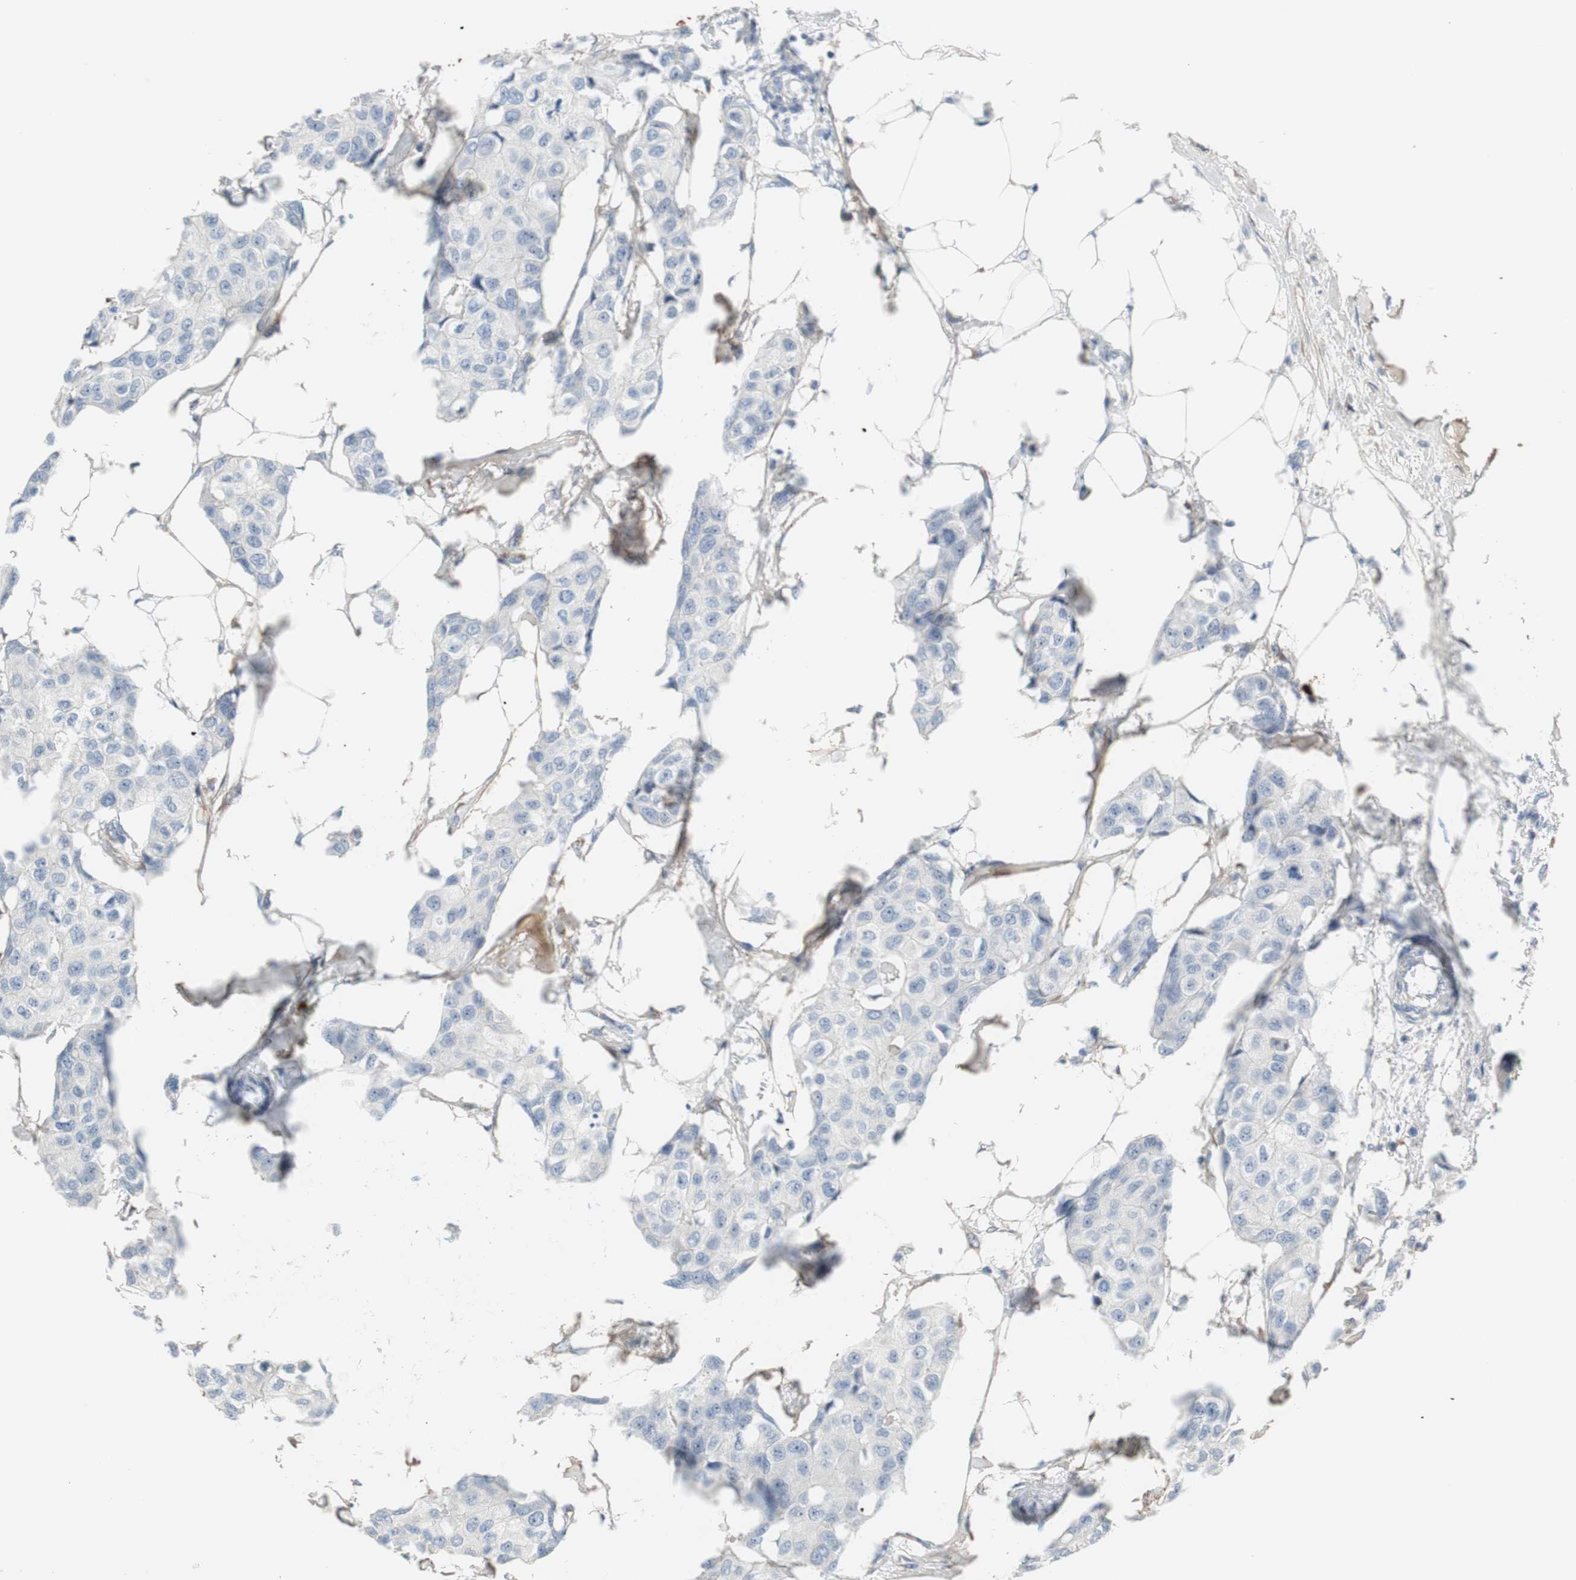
{"staining": {"intensity": "negative", "quantity": "none", "location": "none"}, "tissue": "breast cancer", "cell_type": "Tumor cells", "image_type": "cancer", "snomed": [{"axis": "morphology", "description": "Duct carcinoma"}, {"axis": "topography", "description": "Breast"}], "caption": "Tumor cells show no significant expression in breast cancer (infiltrating ductal carcinoma). (DAB (3,3'-diaminobenzidine) immunohistochemistry (IHC), high magnification).", "gene": "COL12A1", "patient": {"sex": "female", "age": 80}}